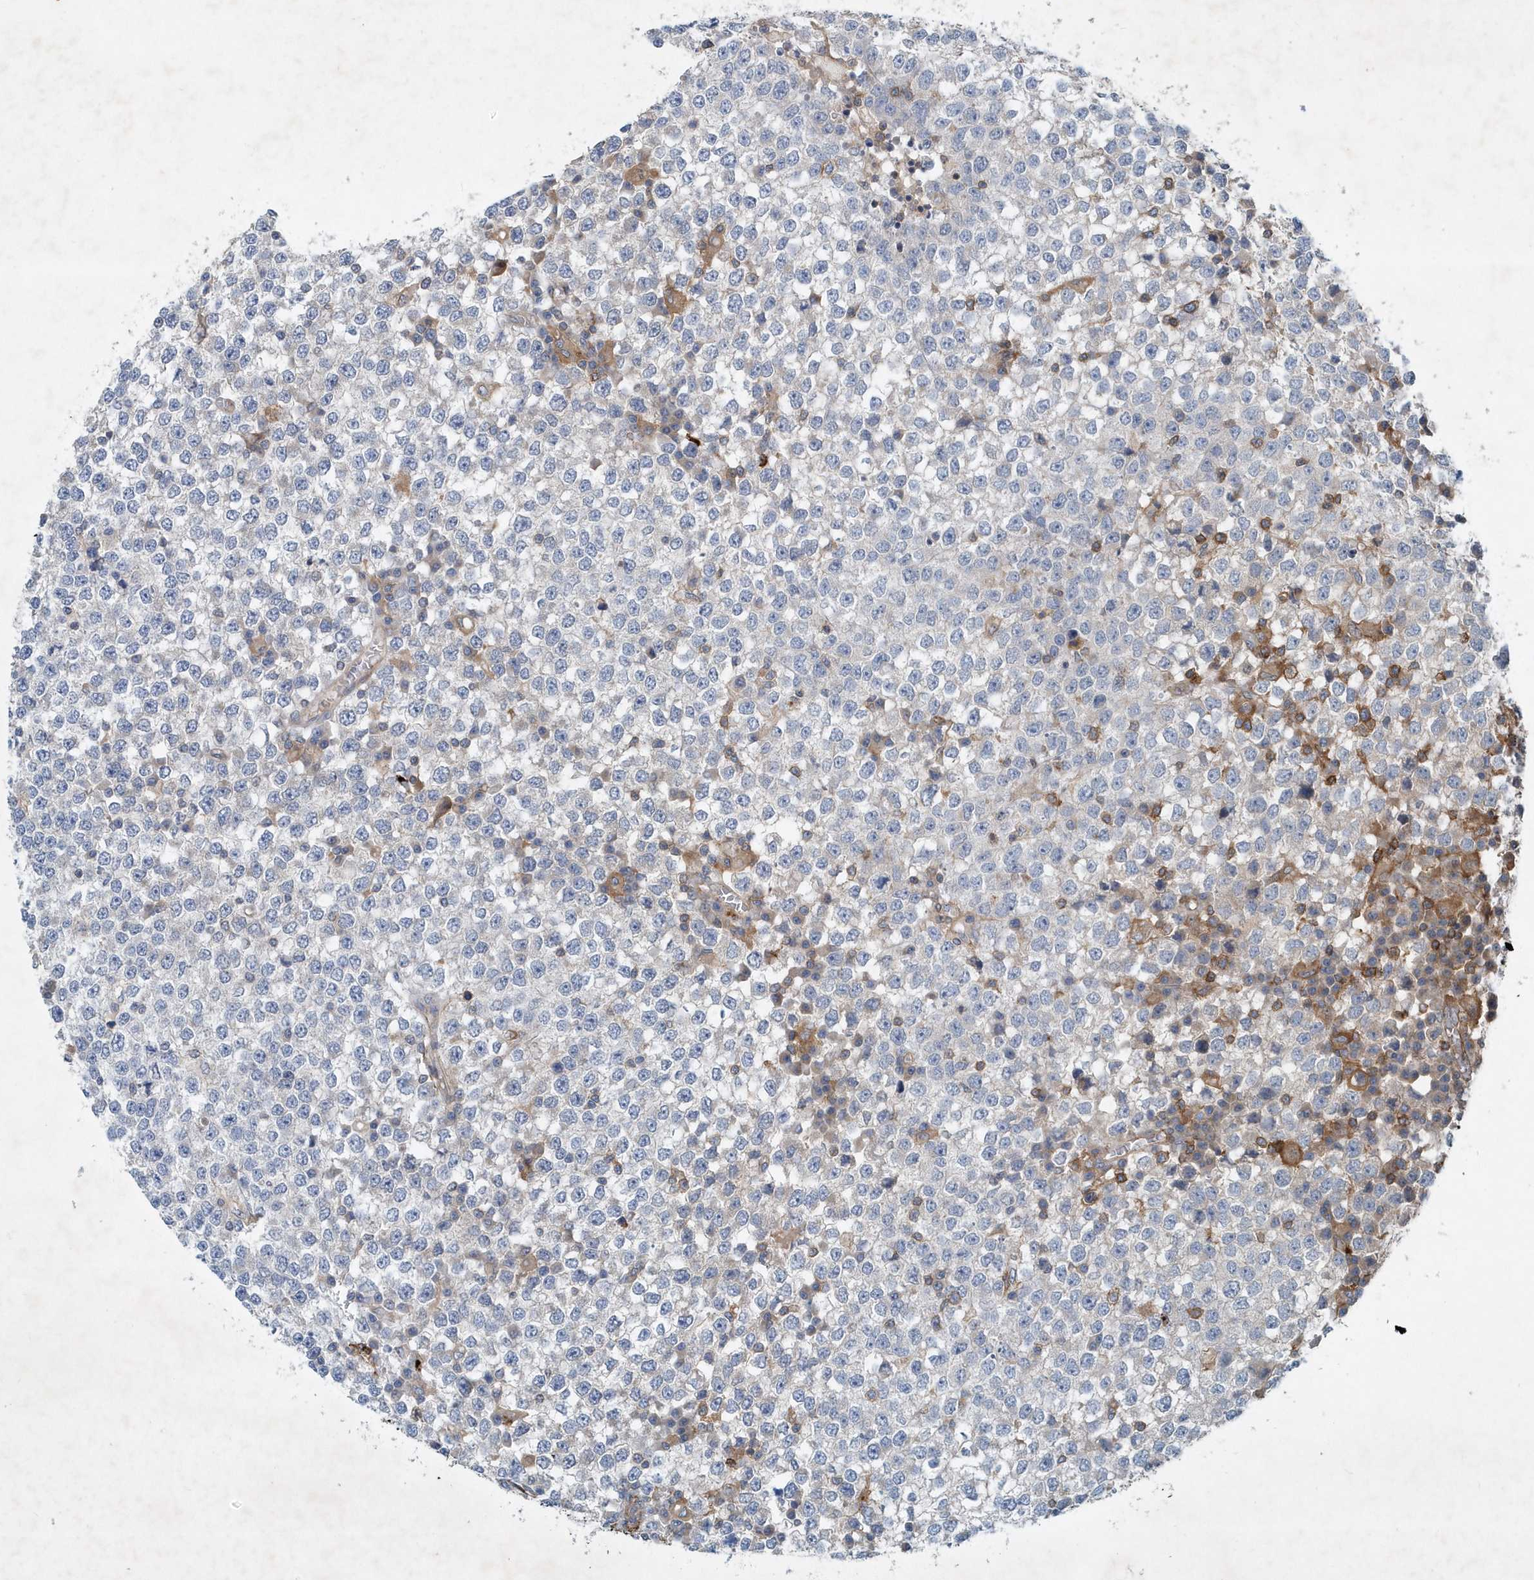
{"staining": {"intensity": "negative", "quantity": "none", "location": "none"}, "tissue": "testis cancer", "cell_type": "Tumor cells", "image_type": "cancer", "snomed": [{"axis": "morphology", "description": "Seminoma, NOS"}, {"axis": "topography", "description": "Testis"}], "caption": "Immunohistochemistry of seminoma (testis) shows no staining in tumor cells. (Brightfield microscopy of DAB (3,3'-diaminobenzidine) immunohistochemistry at high magnification).", "gene": "P2RY10", "patient": {"sex": "male", "age": 65}}